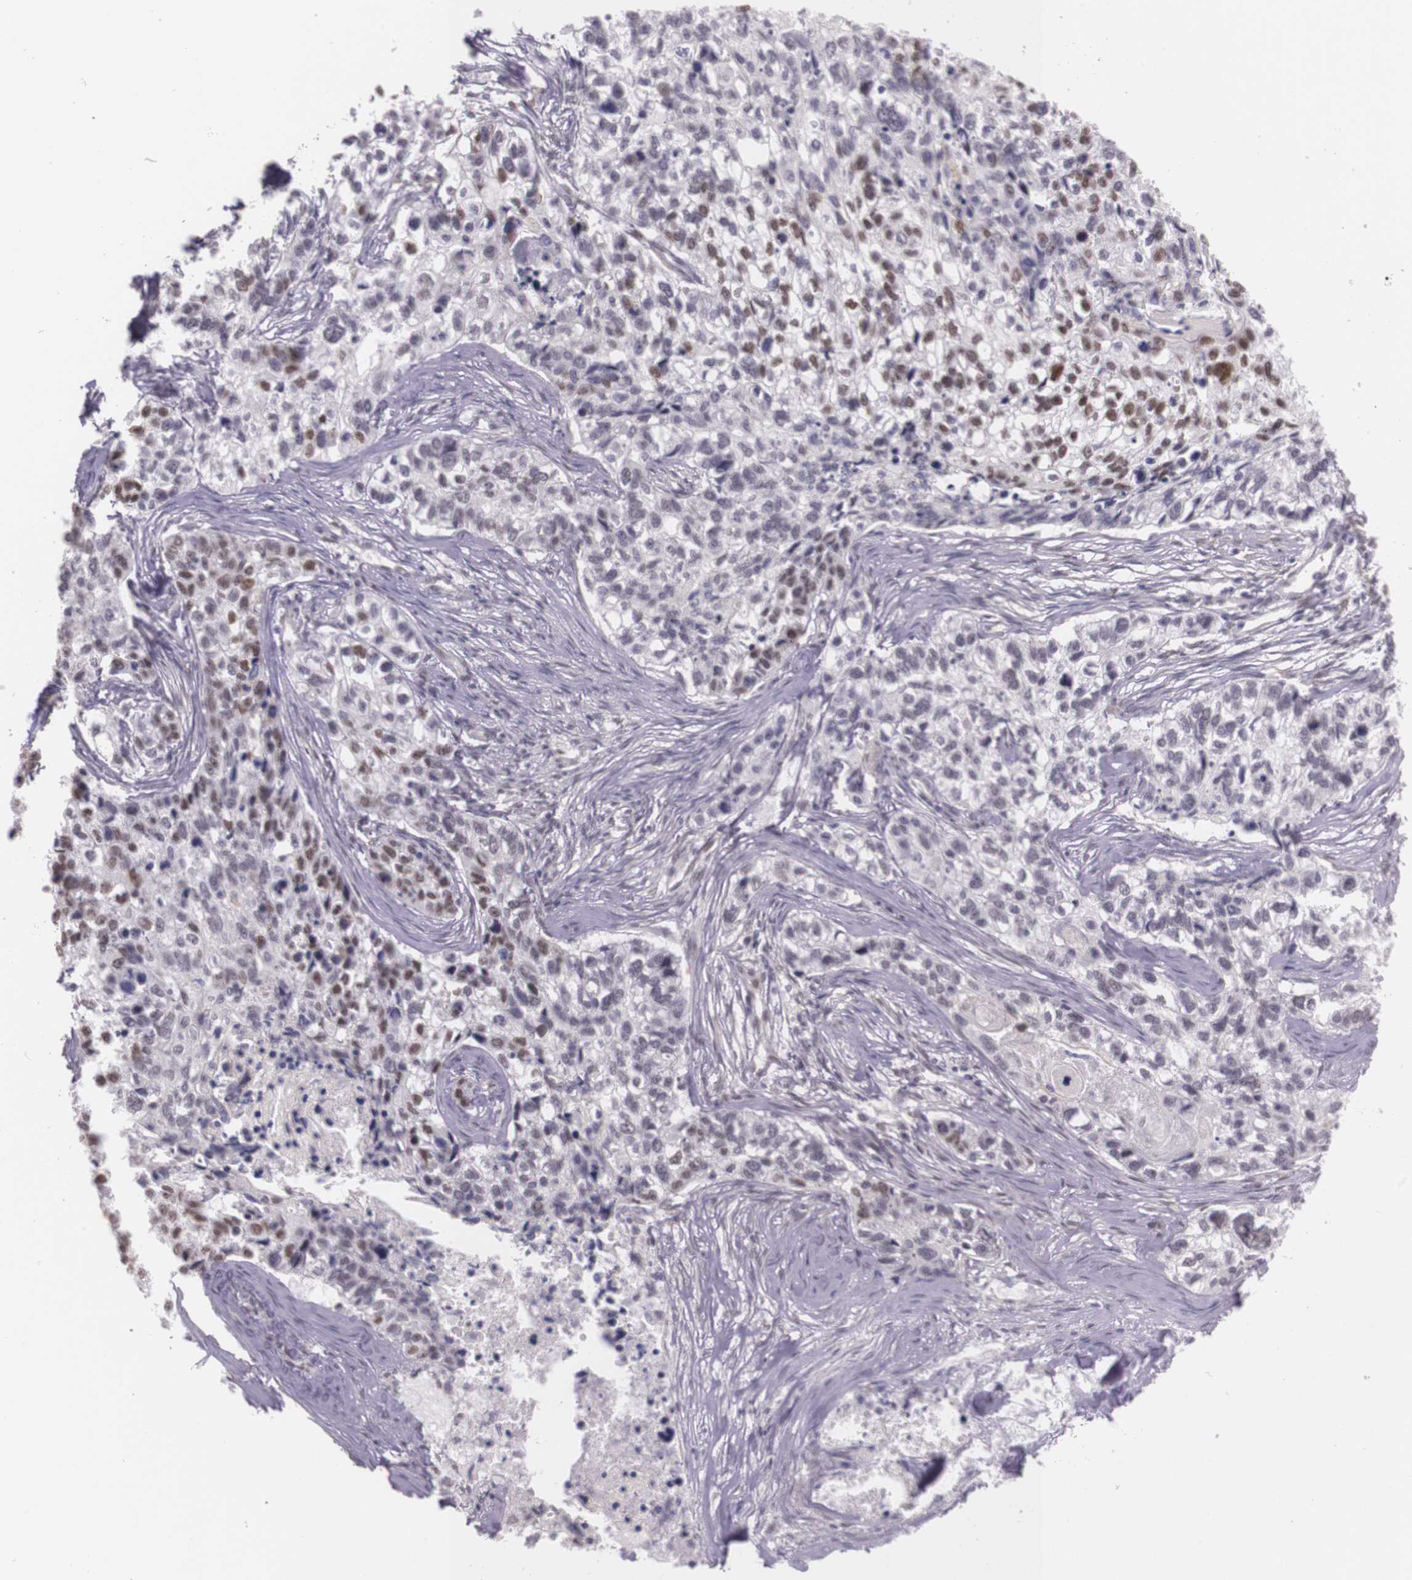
{"staining": {"intensity": "weak", "quantity": "25%-75%", "location": "nuclear"}, "tissue": "lung cancer", "cell_type": "Tumor cells", "image_type": "cancer", "snomed": [{"axis": "morphology", "description": "Squamous cell carcinoma, NOS"}, {"axis": "topography", "description": "Lymph node"}, {"axis": "topography", "description": "Lung"}], "caption": "Immunohistochemical staining of human lung squamous cell carcinoma reveals low levels of weak nuclear protein positivity in approximately 25%-75% of tumor cells. (Brightfield microscopy of DAB IHC at high magnification).", "gene": "WDR13", "patient": {"sex": "male", "age": 74}}